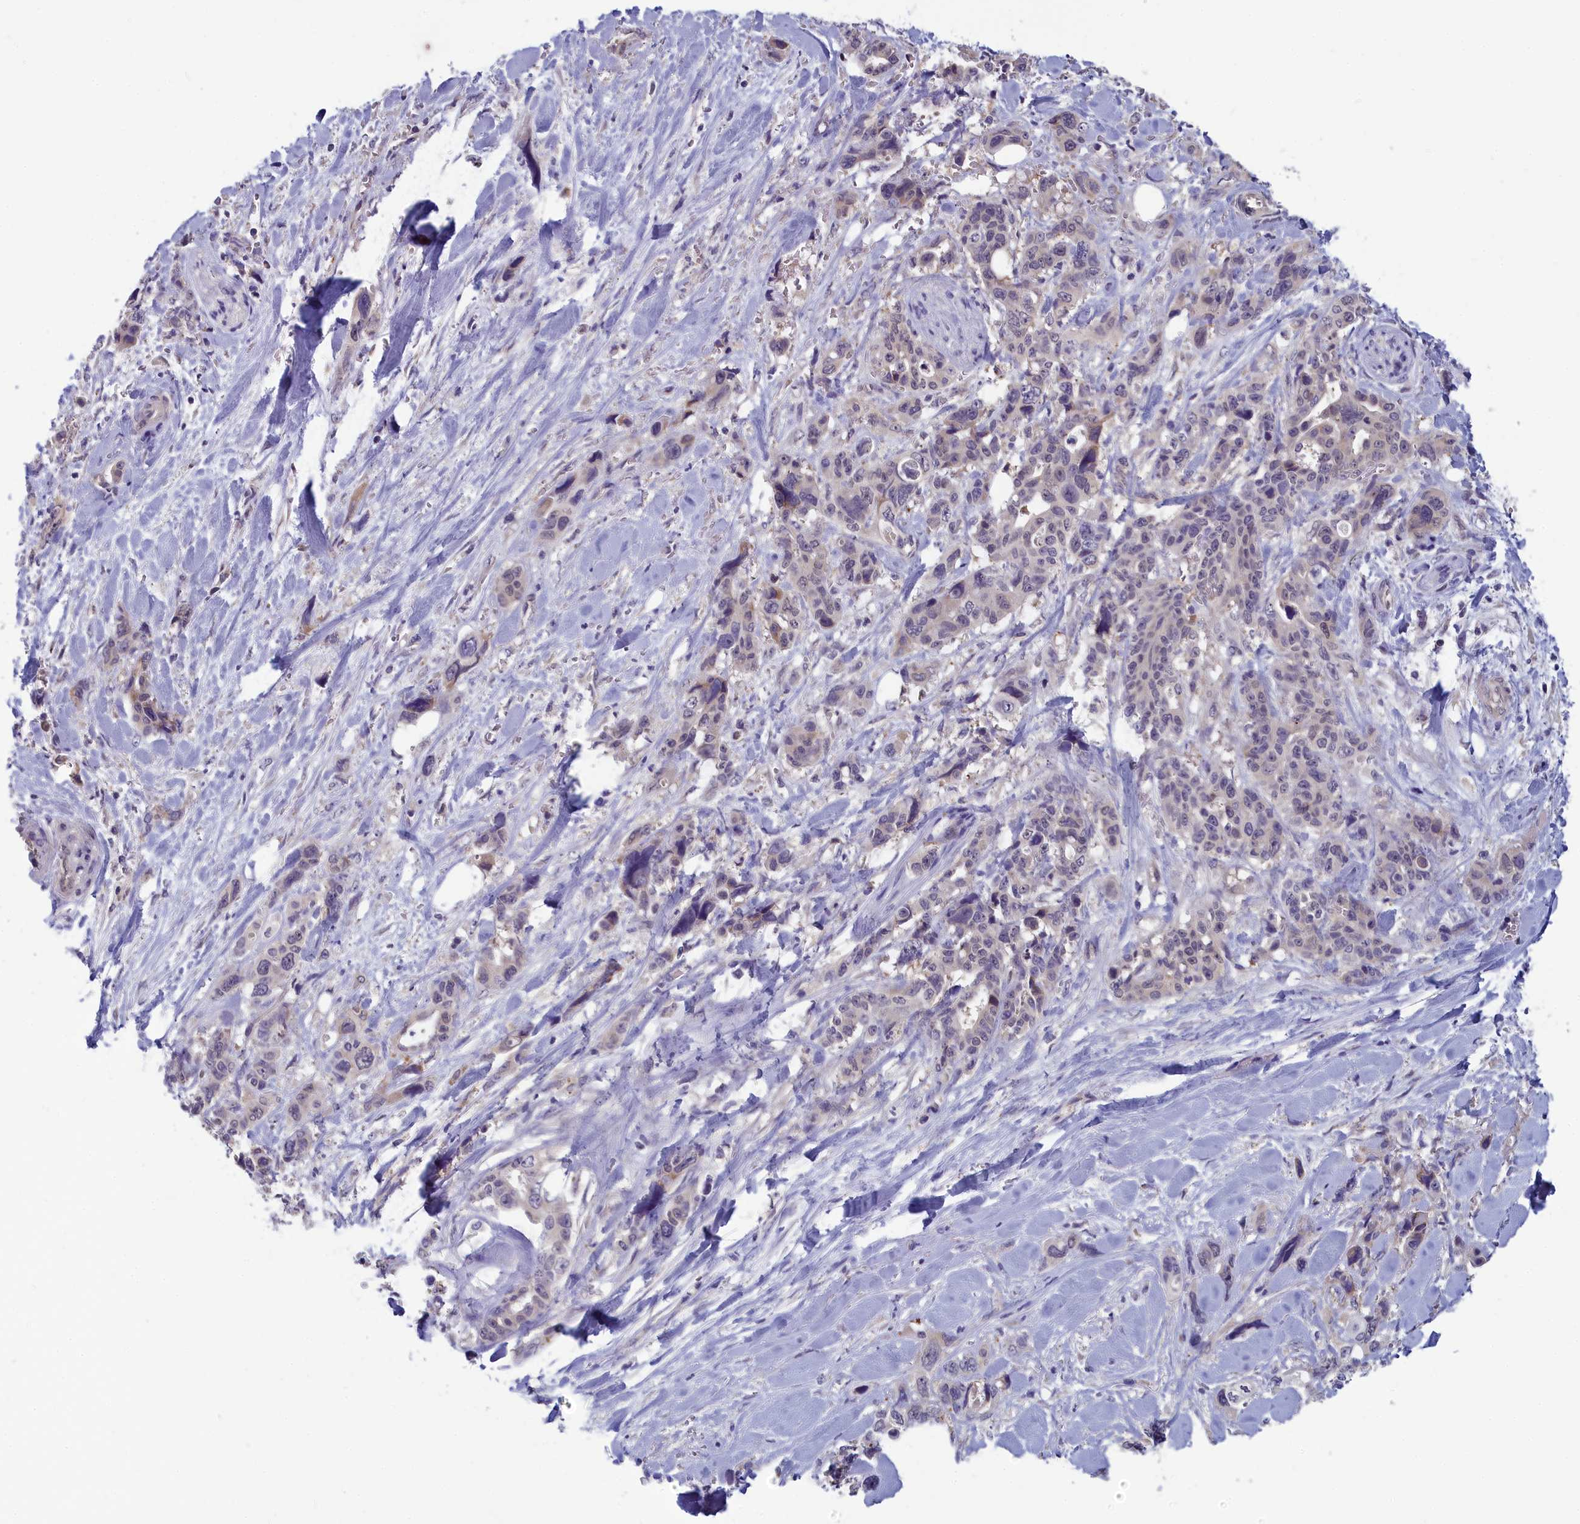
{"staining": {"intensity": "negative", "quantity": "none", "location": "none"}, "tissue": "pancreatic cancer", "cell_type": "Tumor cells", "image_type": "cancer", "snomed": [{"axis": "morphology", "description": "Adenocarcinoma, NOS"}, {"axis": "topography", "description": "Pancreas"}], "caption": "The image reveals no significant expression in tumor cells of pancreatic adenocarcinoma.", "gene": "MRI1", "patient": {"sex": "male", "age": 46}}